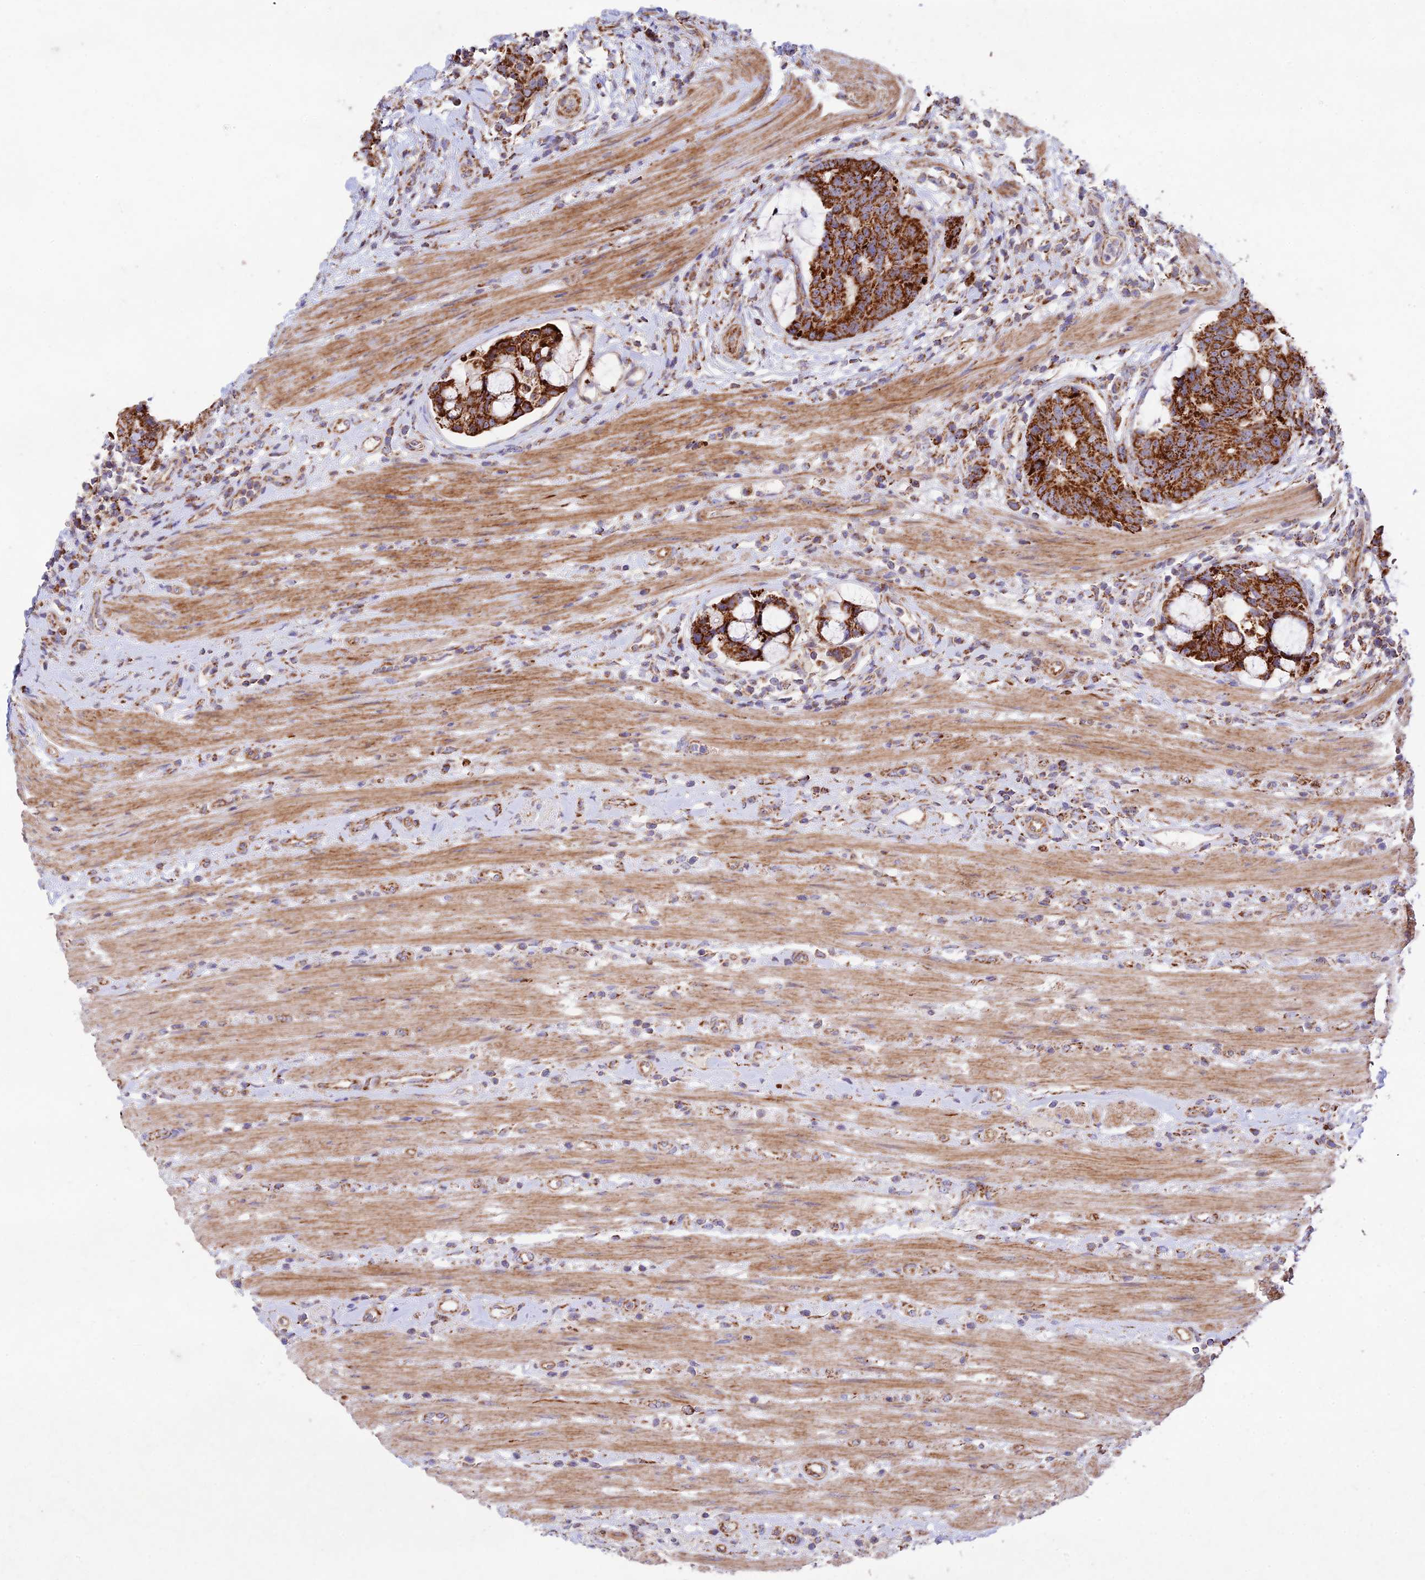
{"staining": {"intensity": "strong", "quantity": ">75%", "location": "cytoplasmic/membranous"}, "tissue": "colorectal cancer", "cell_type": "Tumor cells", "image_type": "cancer", "snomed": [{"axis": "morphology", "description": "Adenocarcinoma, NOS"}, {"axis": "topography", "description": "Colon"}], "caption": "Colorectal adenocarcinoma tissue reveals strong cytoplasmic/membranous positivity in about >75% of tumor cells", "gene": "KHDC3L", "patient": {"sex": "female", "age": 82}}